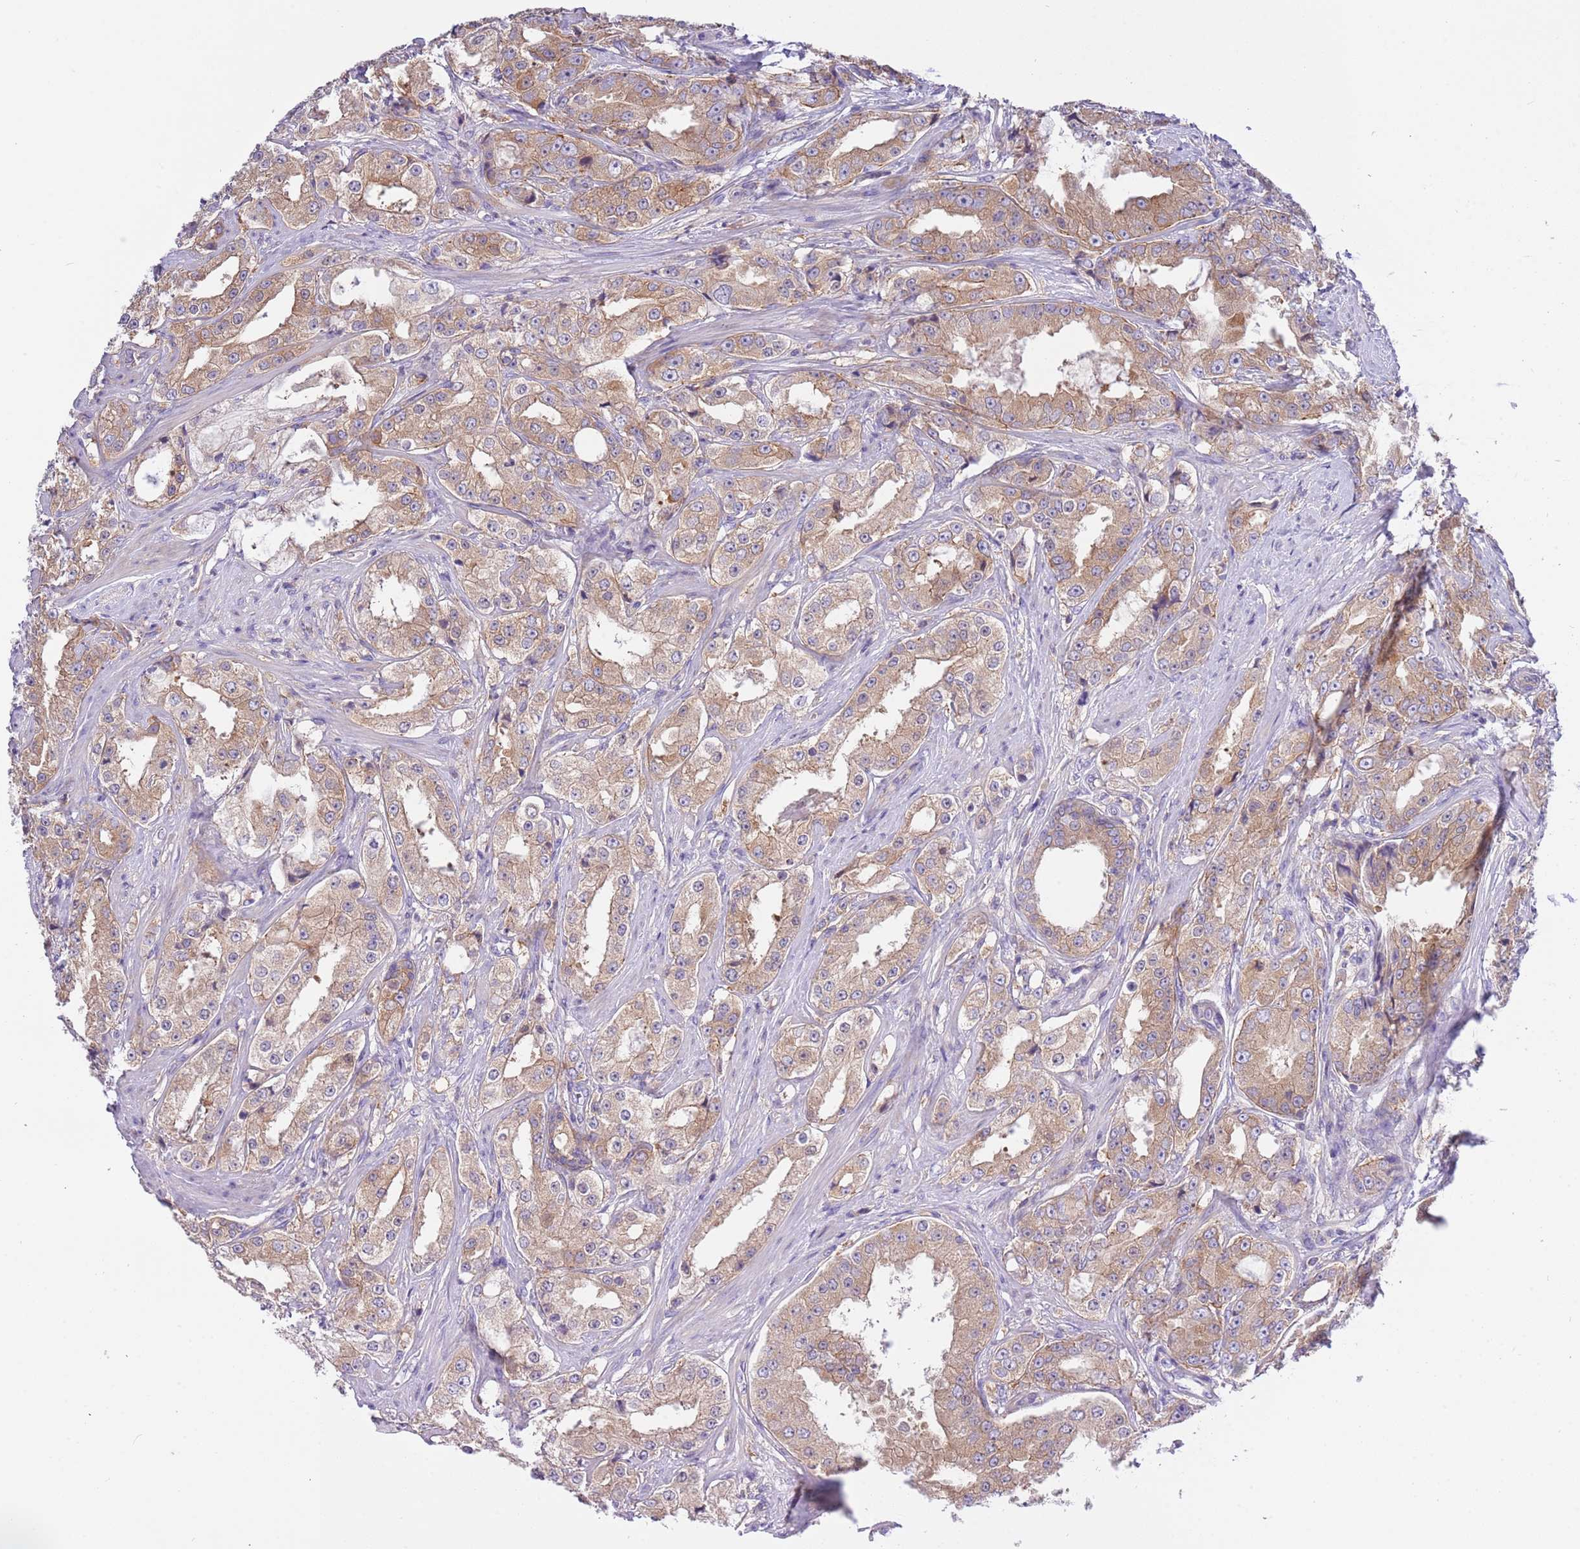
{"staining": {"intensity": "moderate", "quantity": ">75%", "location": "cytoplasmic/membranous"}, "tissue": "prostate cancer", "cell_type": "Tumor cells", "image_type": "cancer", "snomed": [{"axis": "morphology", "description": "Adenocarcinoma, High grade"}, {"axis": "topography", "description": "Prostate"}], "caption": "Immunohistochemical staining of human prostate cancer shows moderate cytoplasmic/membranous protein expression in about >75% of tumor cells.", "gene": "STIP1", "patient": {"sex": "male", "age": 73}}